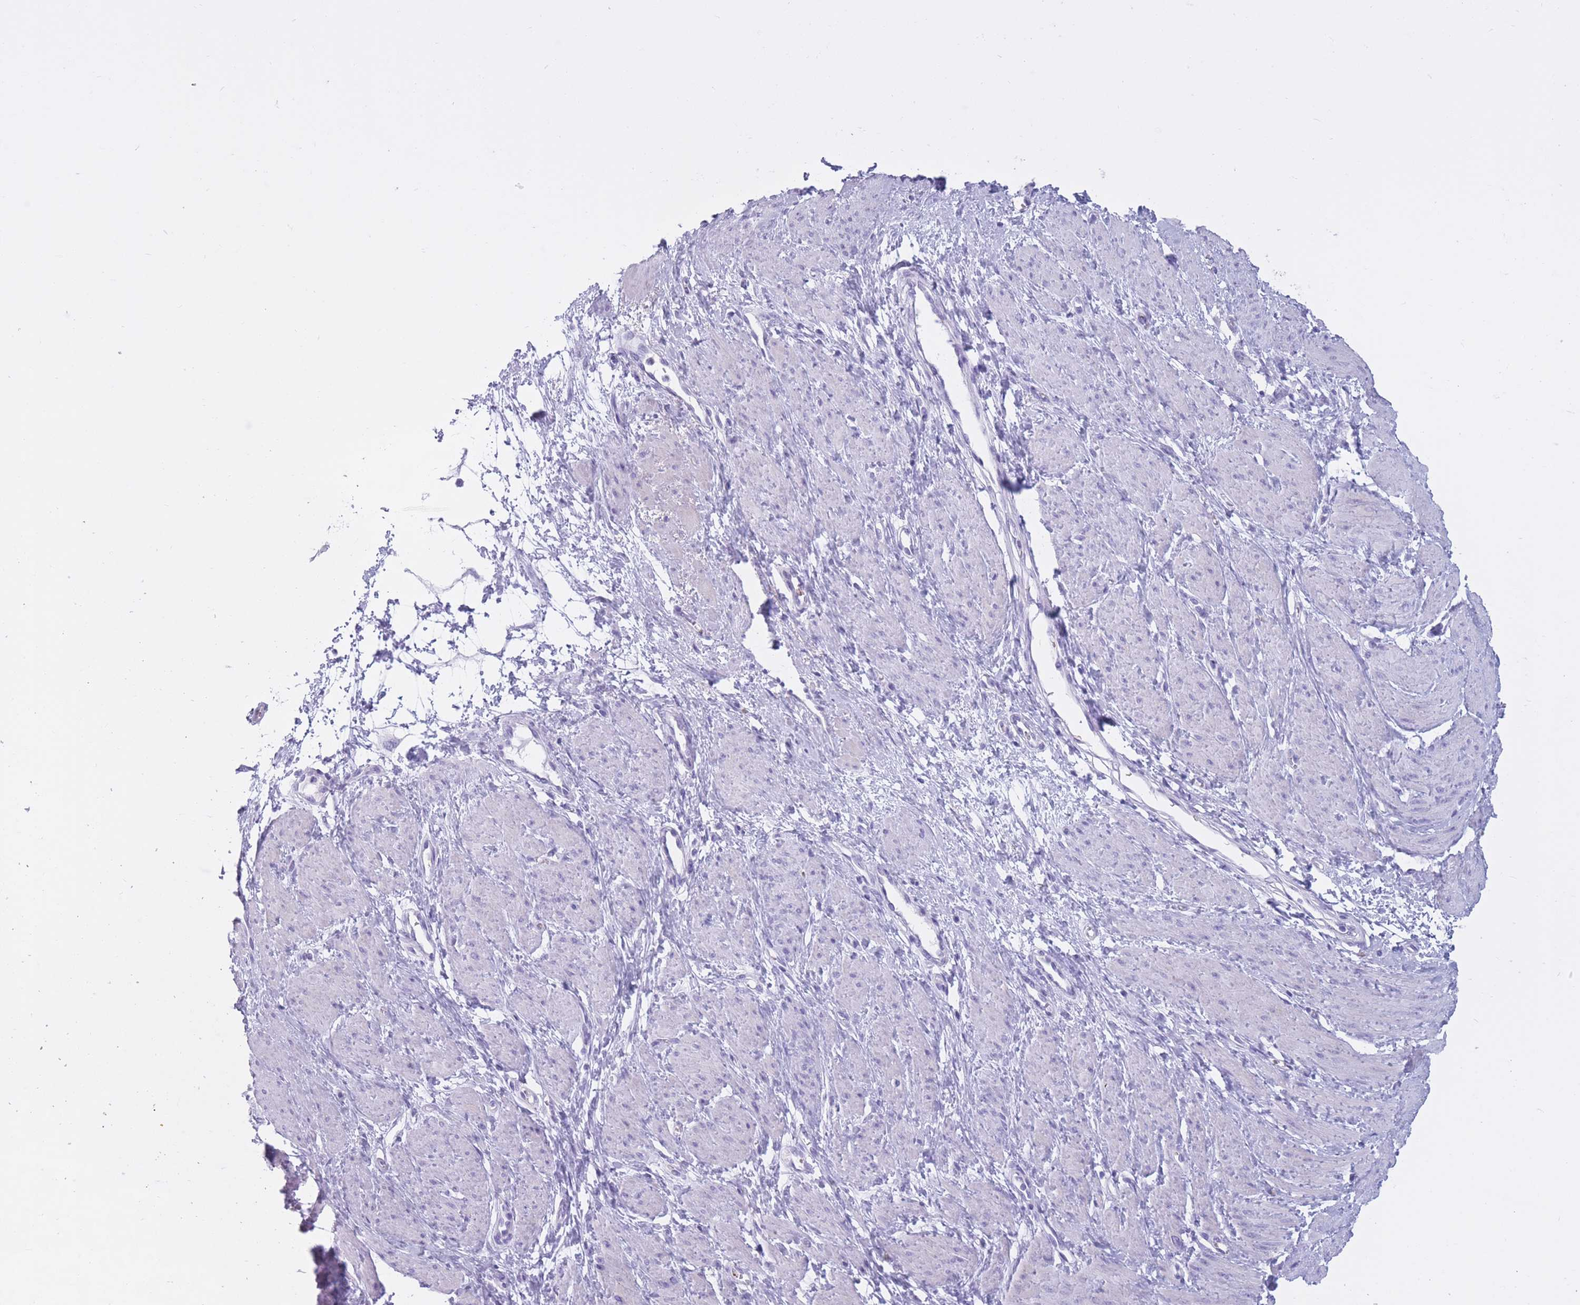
{"staining": {"intensity": "negative", "quantity": "none", "location": "none"}, "tissue": "smooth muscle", "cell_type": "Smooth muscle cells", "image_type": "normal", "snomed": [{"axis": "morphology", "description": "Normal tissue, NOS"}, {"axis": "topography", "description": "Smooth muscle"}, {"axis": "topography", "description": "Uterus"}], "caption": "This is a photomicrograph of immunohistochemistry (IHC) staining of unremarkable smooth muscle, which shows no expression in smooth muscle cells.", "gene": "OR7C1", "patient": {"sex": "female", "age": 39}}